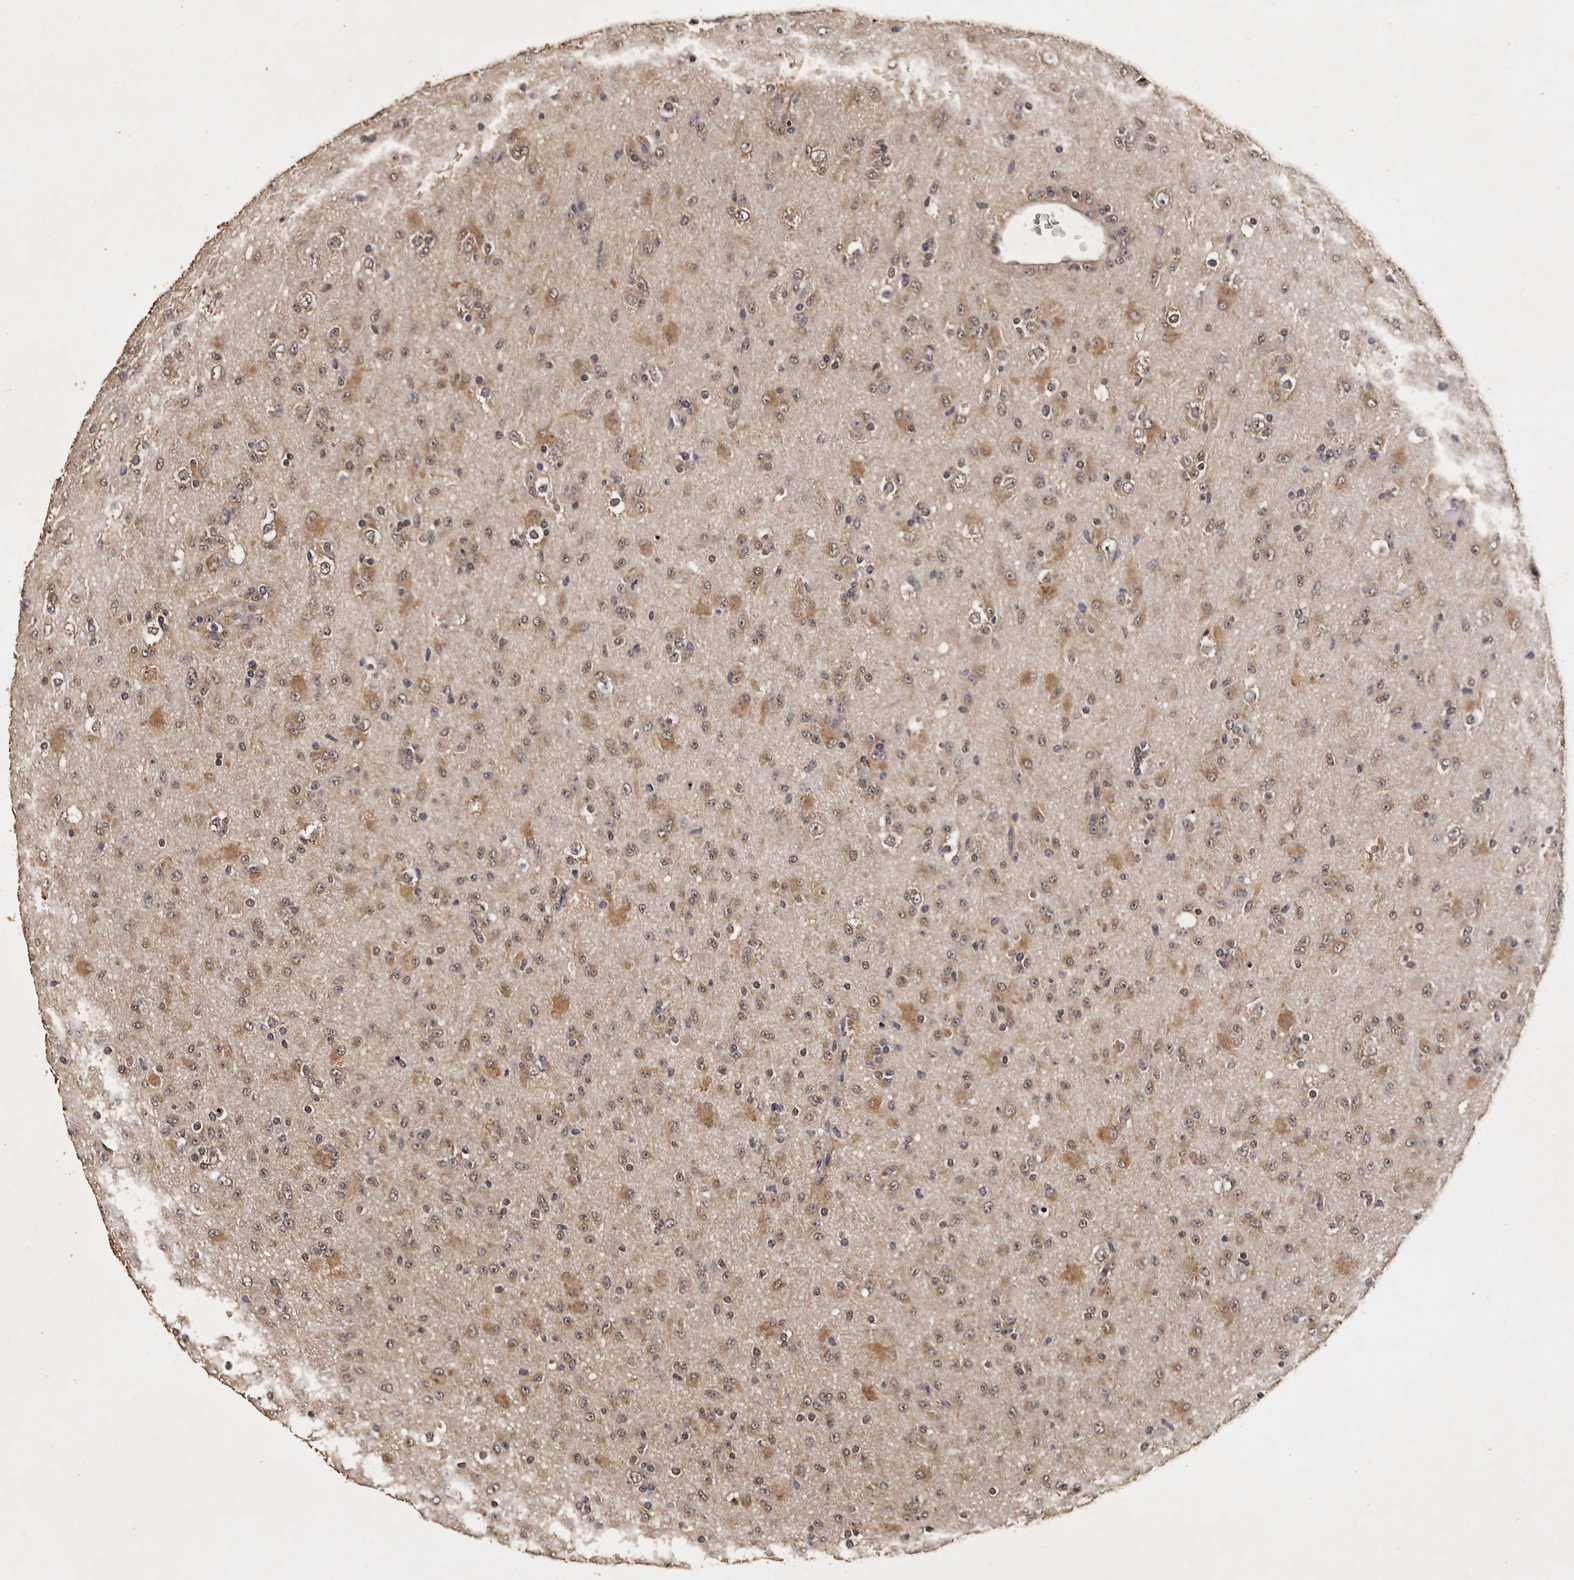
{"staining": {"intensity": "moderate", "quantity": "25%-75%", "location": "cytoplasmic/membranous,nuclear"}, "tissue": "glioma", "cell_type": "Tumor cells", "image_type": "cancer", "snomed": [{"axis": "morphology", "description": "Glioma, malignant, Low grade"}, {"axis": "topography", "description": "Brain"}], "caption": "Immunohistochemical staining of human glioma exhibits medium levels of moderate cytoplasmic/membranous and nuclear positivity in about 25%-75% of tumor cells.", "gene": "PARS2", "patient": {"sex": "male", "age": 65}}